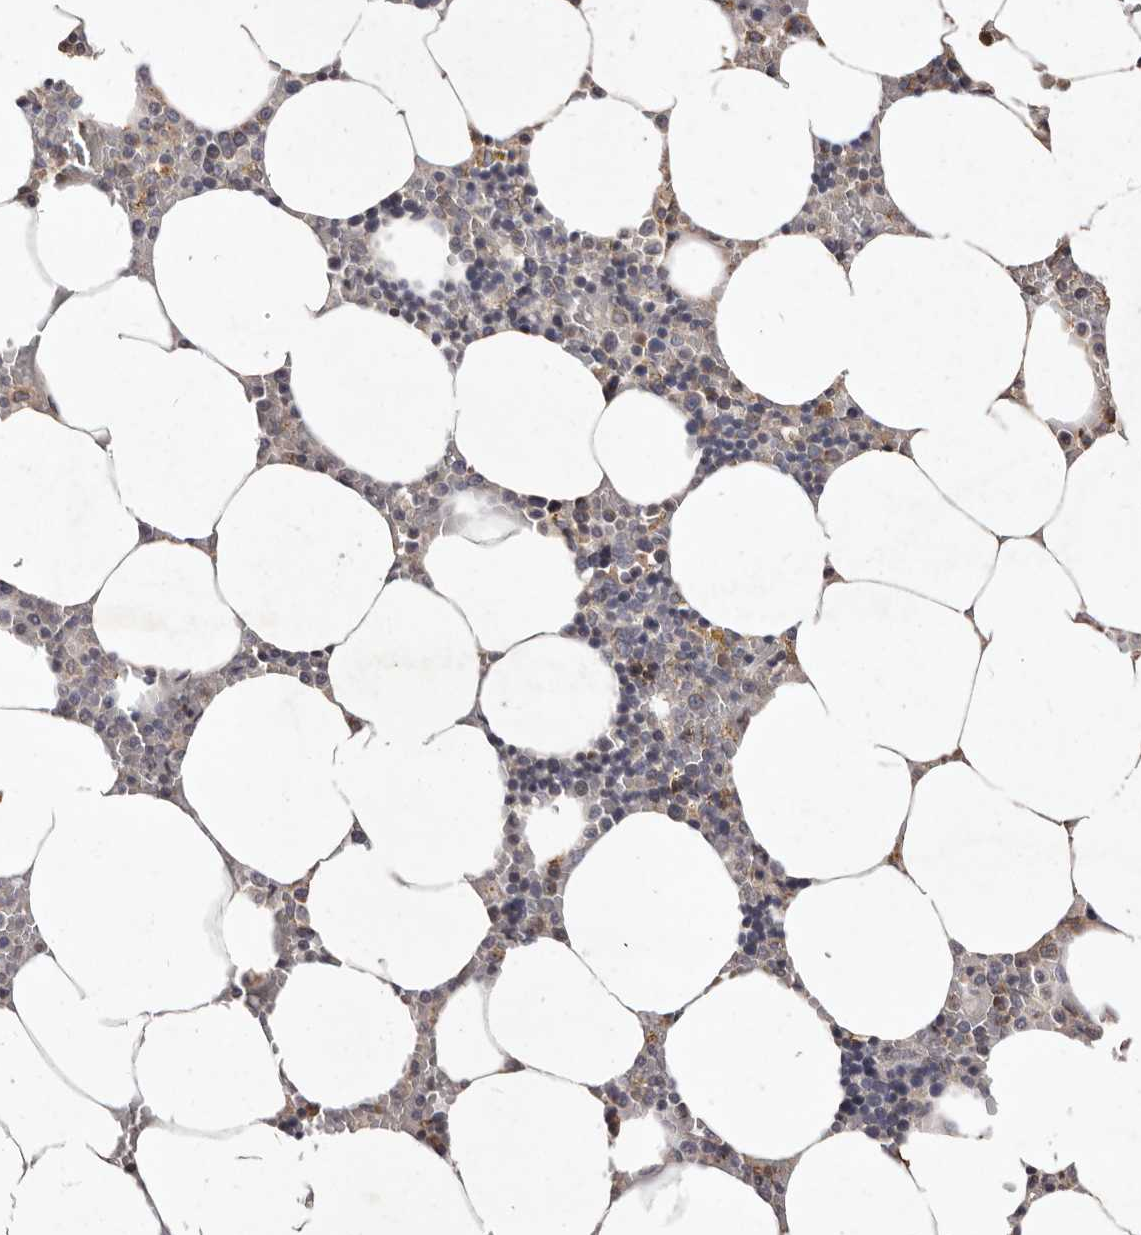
{"staining": {"intensity": "weak", "quantity": "<25%", "location": "cytoplasmic/membranous"}, "tissue": "bone marrow", "cell_type": "Hematopoietic cells", "image_type": "normal", "snomed": [{"axis": "morphology", "description": "Normal tissue, NOS"}, {"axis": "topography", "description": "Bone marrow"}], "caption": "Immunohistochemical staining of normal bone marrow exhibits no significant positivity in hematopoietic cells.", "gene": "CXCL14", "patient": {"sex": "male", "age": 70}}